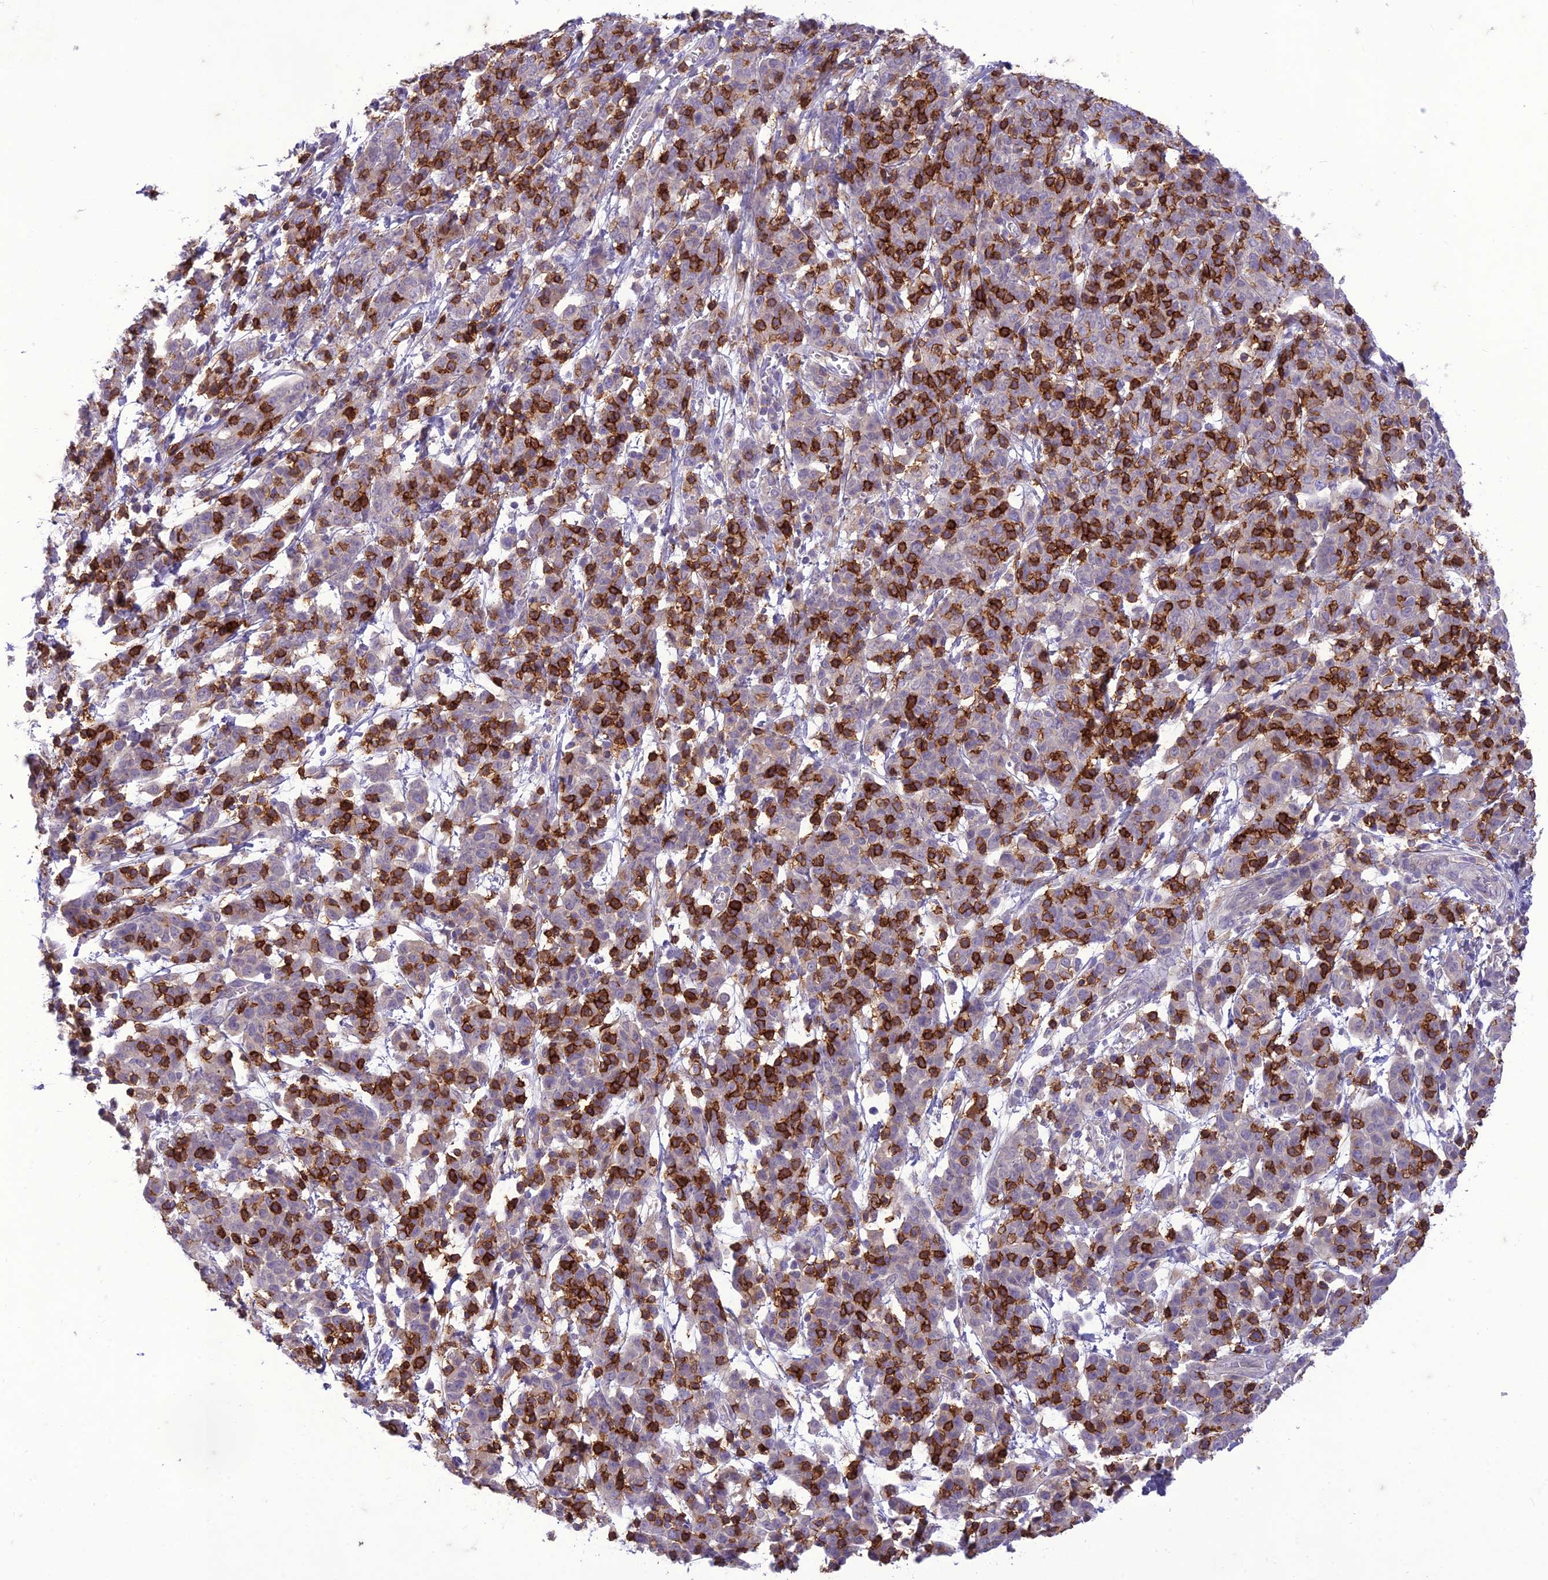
{"staining": {"intensity": "negative", "quantity": "none", "location": "none"}, "tissue": "cervical cancer", "cell_type": "Tumor cells", "image_type": "cancer", "snomed": [{"axis": "morphology", "description": "Squamous cell carcinoma, NOS"}, {"axis": "topography", "description": "Cervix"}], "caption": "Human cervical squamous cell carcinoma stained for a protein using IHC reveals no positivity in tumor cells.", "gene": "ITGAE", "patient": {"sex": "female", "age": 67}}